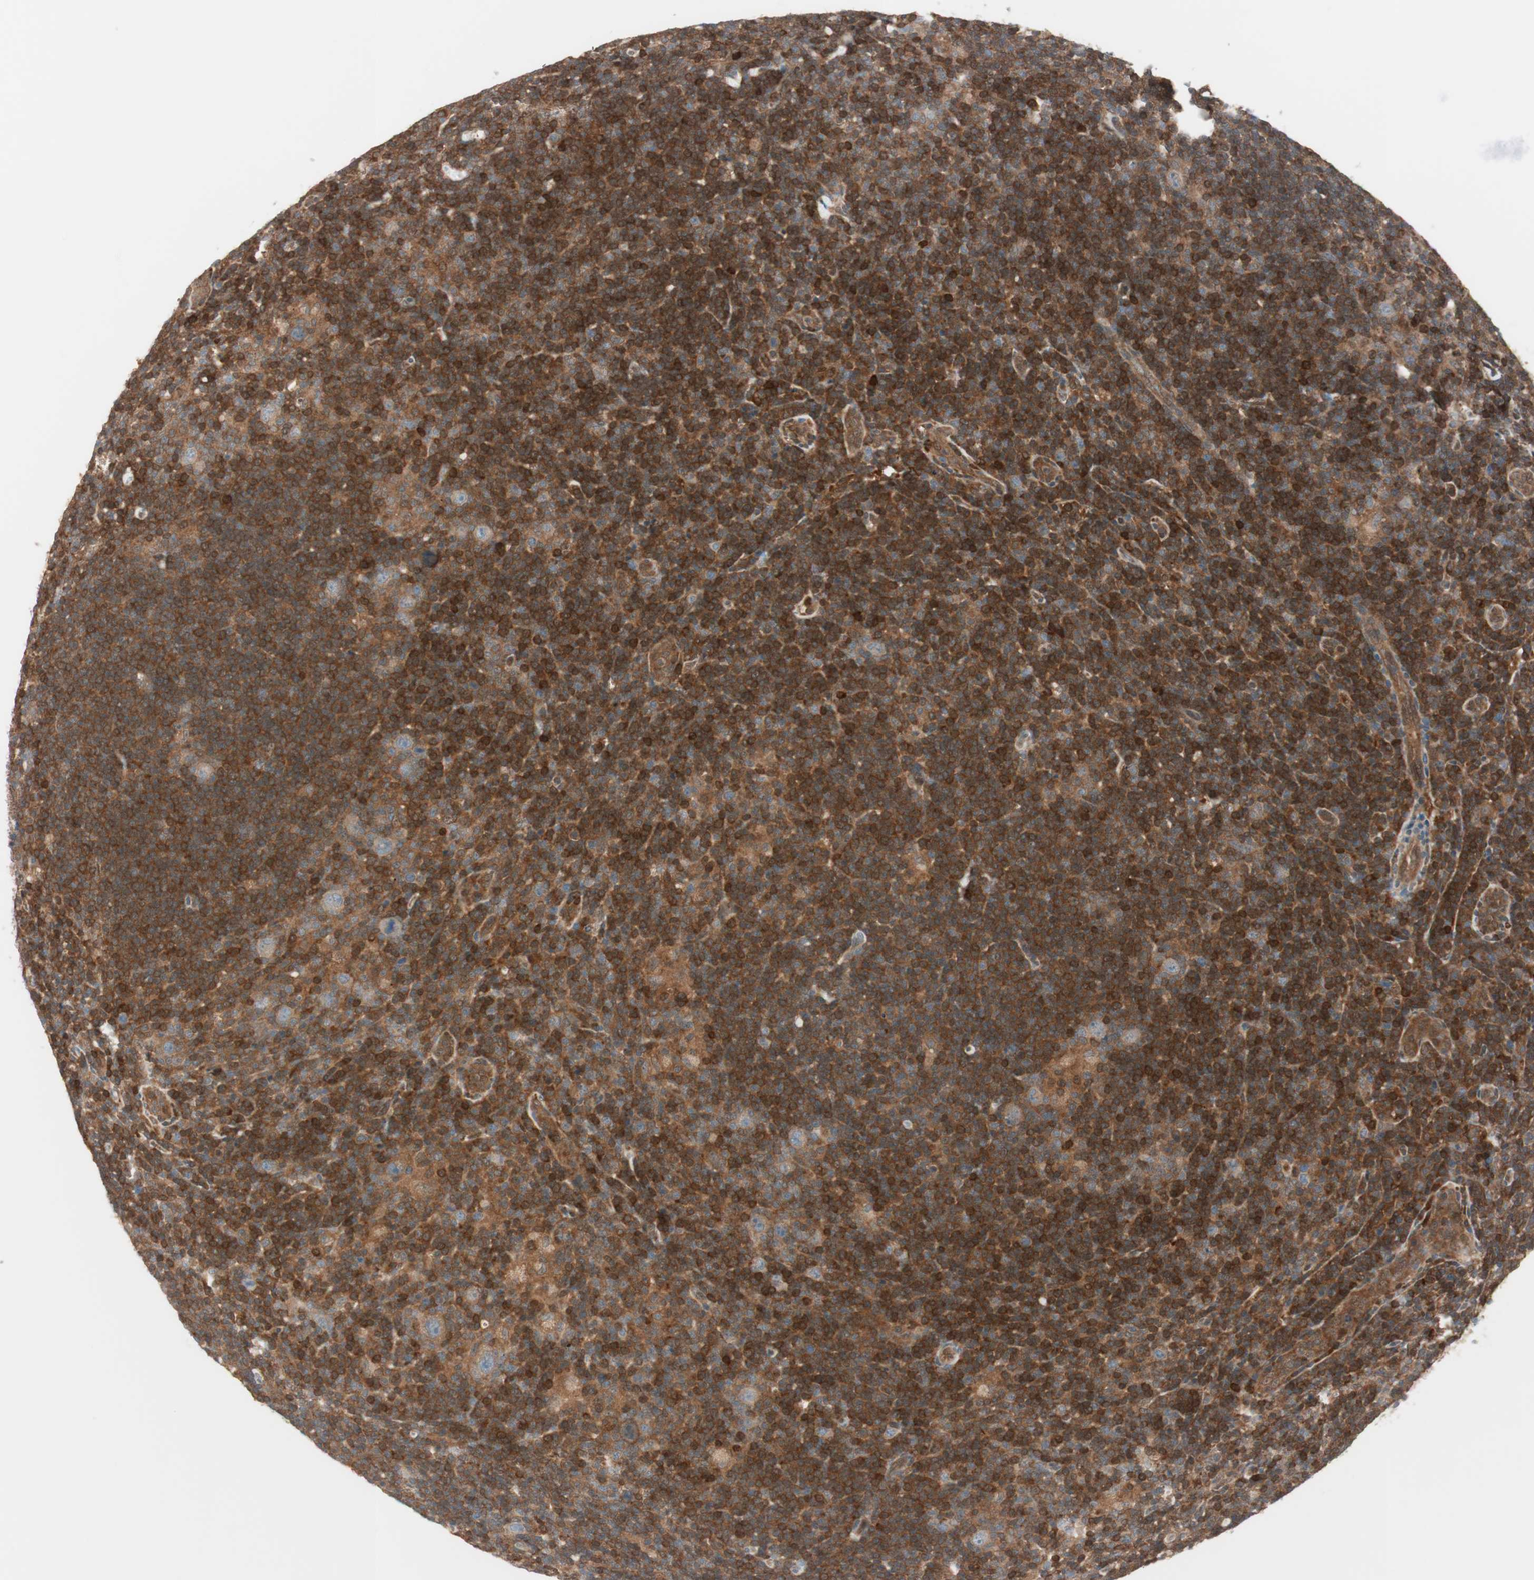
{"staining": {"intensity": "strong", "quantity": ">75%", "location": "cytoplasmic/membranous"}, "tissue": "lymphoma", "cell_type": "Tumor cells", "image_type": "cancer", "snomed": [{"axis": "morphology", "description": "Hodgkin's disease, NOS"}, {"axis": "topography", "description": "Lymph node"}], "caption": "Human Hodgkin's disease stained with a protein marker reveals strong staining in tumor cells.", "gene": "GALT", "patient": {"sex": "female", "age": 57}}